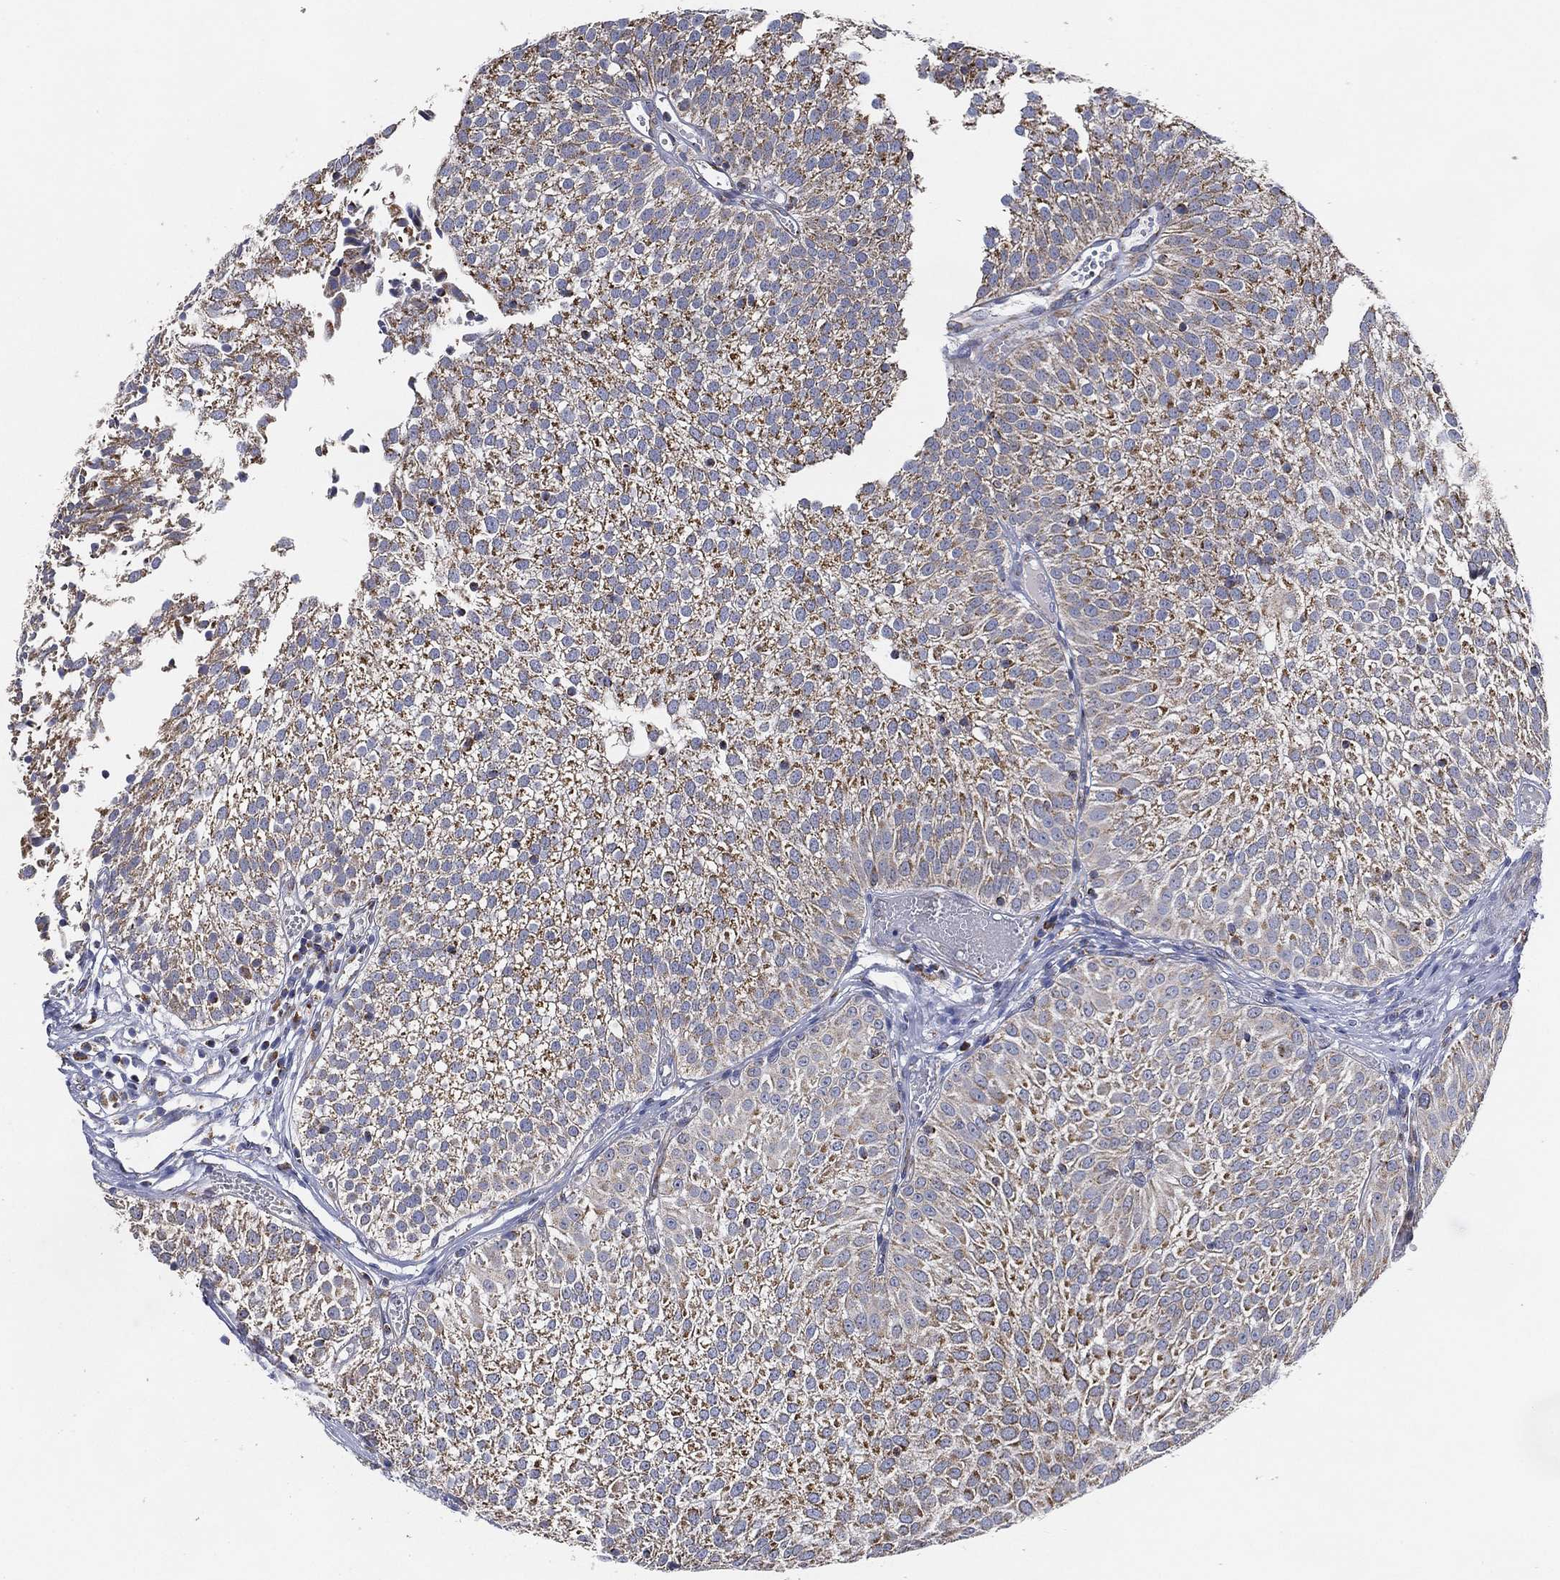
{"staining": {"intensity": "moderate", "quantity": "25%-75%", "location": "cytoplasmic/membranous"}, "tissue": "urothelial cancer", "cell_type": "Tumor cells", "image_type": "cancer", "snomed": [{"axis": "morphology", "description": "Urothelial carcinoma, Low grade"}, {"axis": "topography", "description": "Urinary bladder"}], "caption": "This photomicrograph reveals urothelial cancer stained with immunohistochemistry (IHC) to label a protein in brown. The cytoplasmic/membranous of tumor cells show moderate positivity for the protein. Nuclei are counter-stained blue.", "gene": "GCAT", "patient": {"sex": "male", "age": 52}}